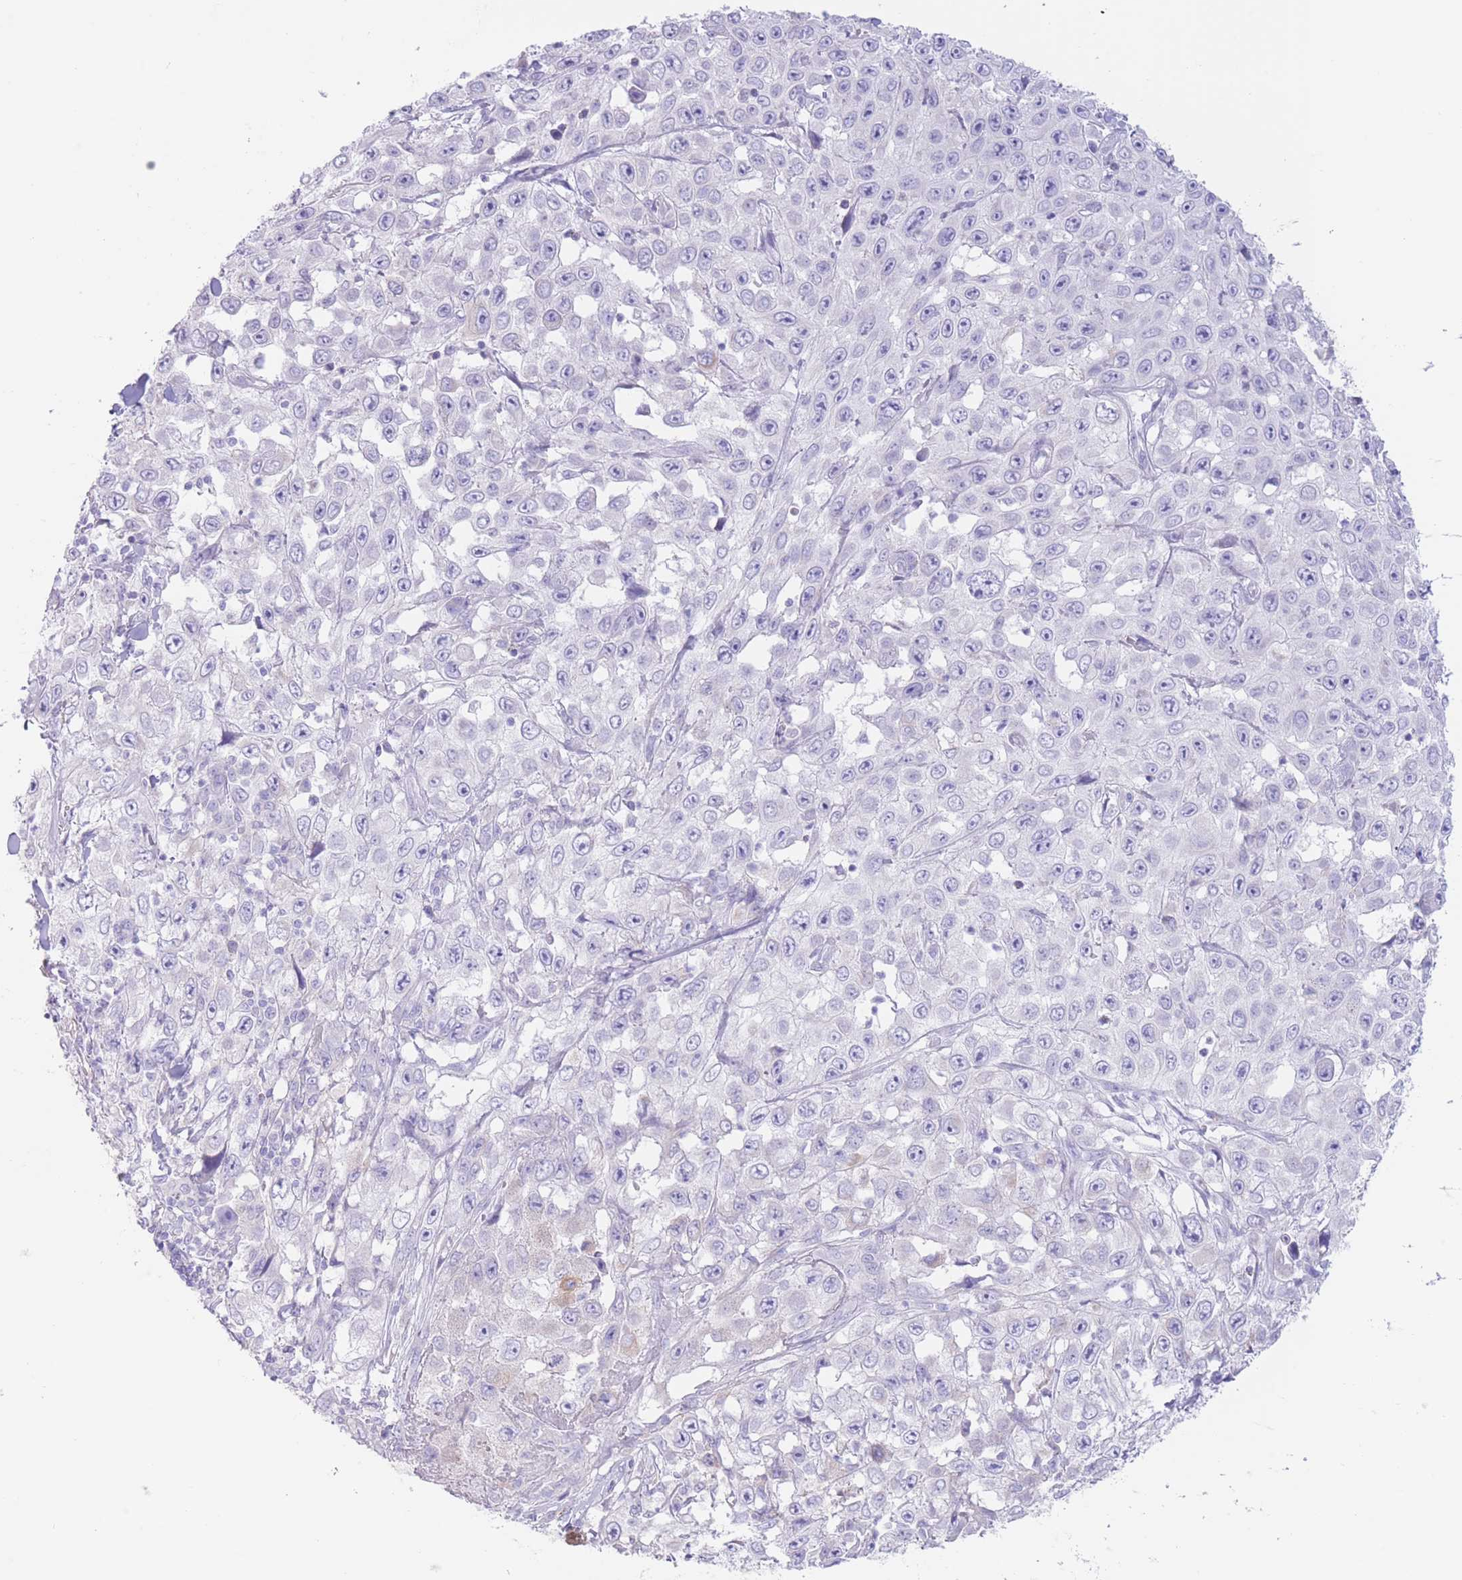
{"staining": {"intensity": "negative", "quantity": "none", "location": "none"}, "tissue": "skin cancer", "cell_type": "Tumor cells", "image_type": "cancer", "snomed": [{"axis": "morphology", "description": "Squamous cell carcinoma, NOS"}, {"axis": "topography", "description": "Skin"}], "caption": "Immunohistochemistry (IHC) micrograph of neoplastic tissue: human squamous cell carcinoma (skin) stained with DAB displays no significant protein staining in tumor cells.", "gene": "FAH", "patient": {"sex": "male", "age": 82}}